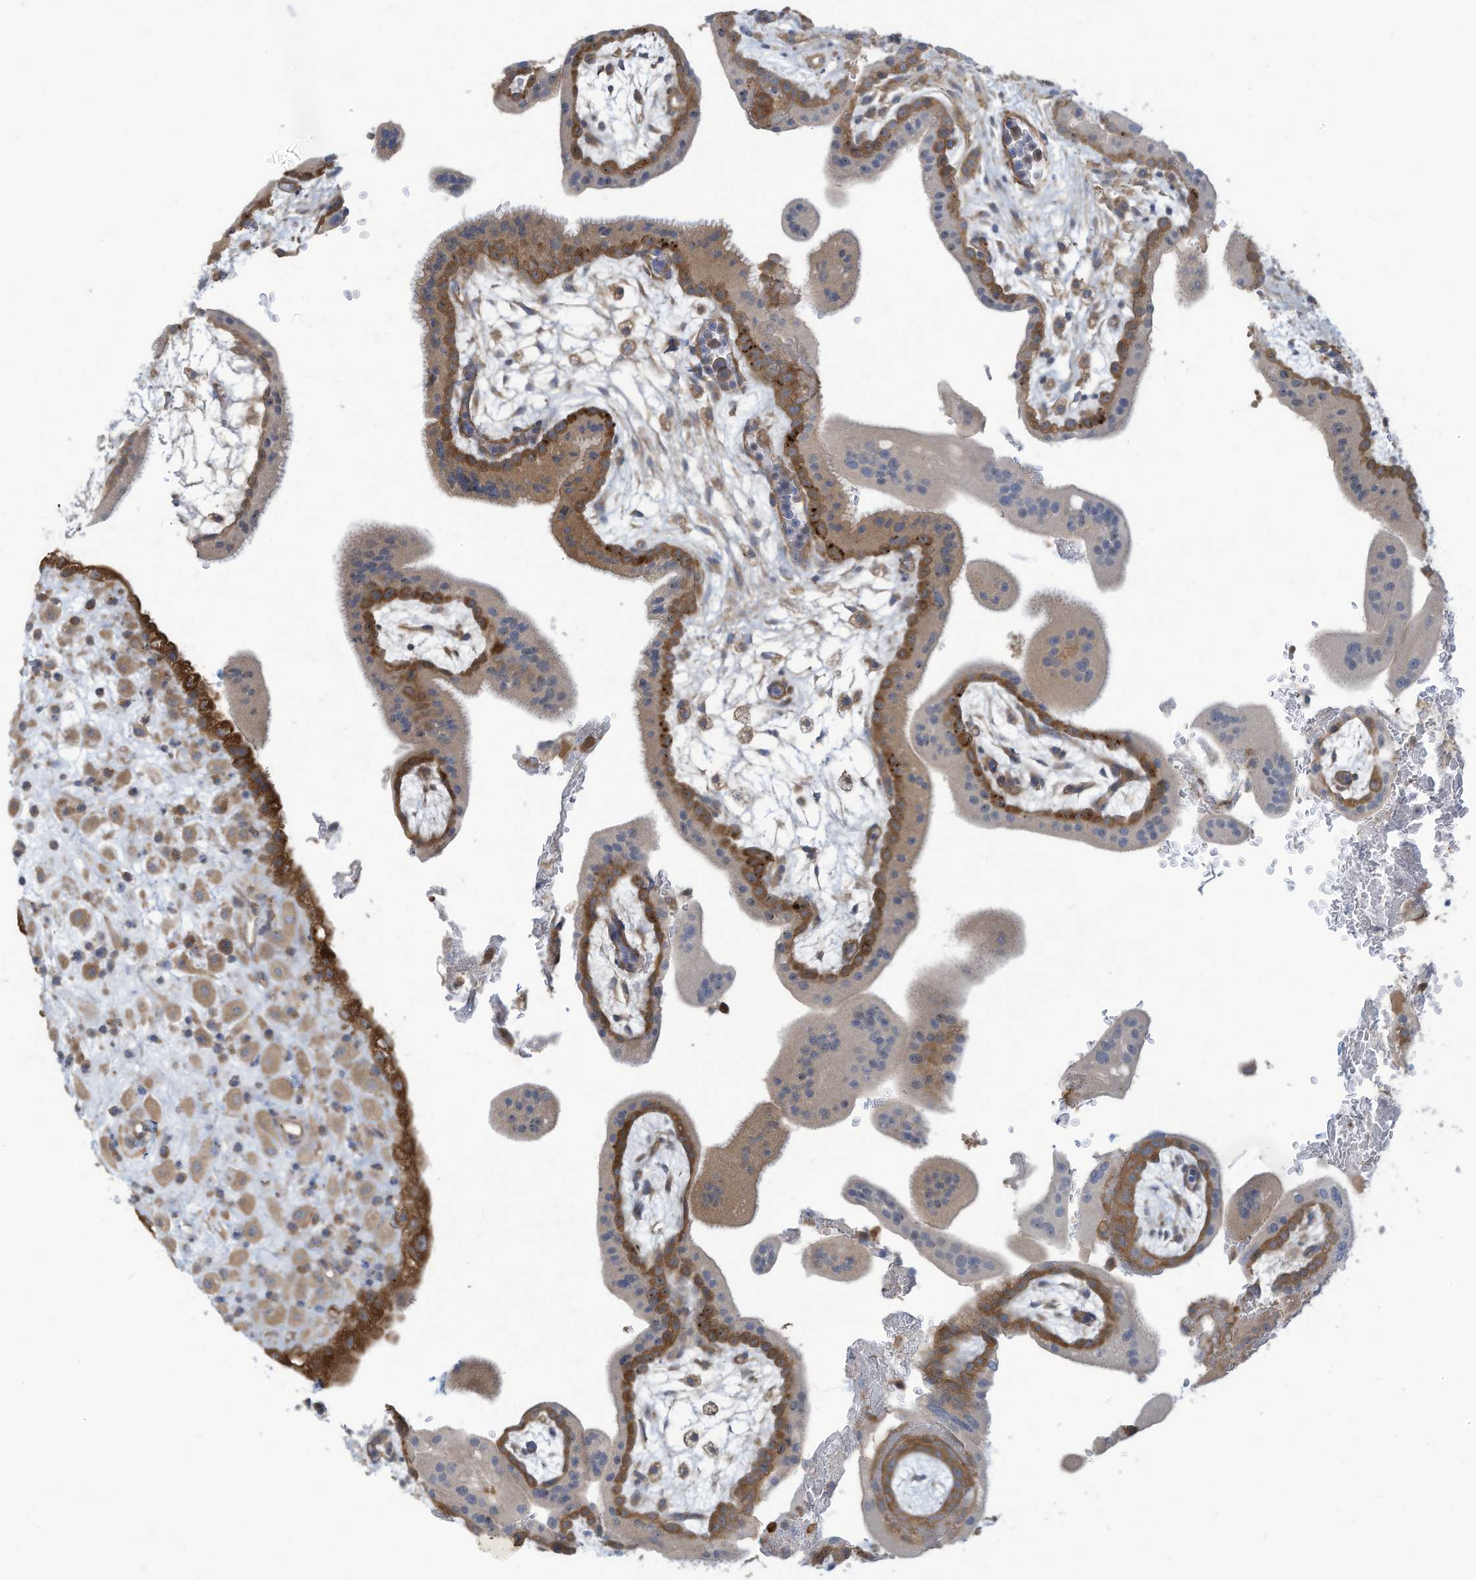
{"staining": {"intensity": "moderate", "quantity": ">75%", "location": "cytoplasmic/membranous"}, "tissue": "placenta", "cell_type": "Decidual cells", "image_type": "normal", "snomed": [{"axis": "morphology", "description": "Normal tissue, NOS"}, {"axis": "topography", "description": "Placenta"}], "caption": "A high-resolution photomicrograph shows IHC staining of benign placenta, which exhibits moderate cytoplasmic/membranous expression in approximately >75% of decidual cells.", "gene": "ADI1", "patient": {"sex": "female", "age": 35}}